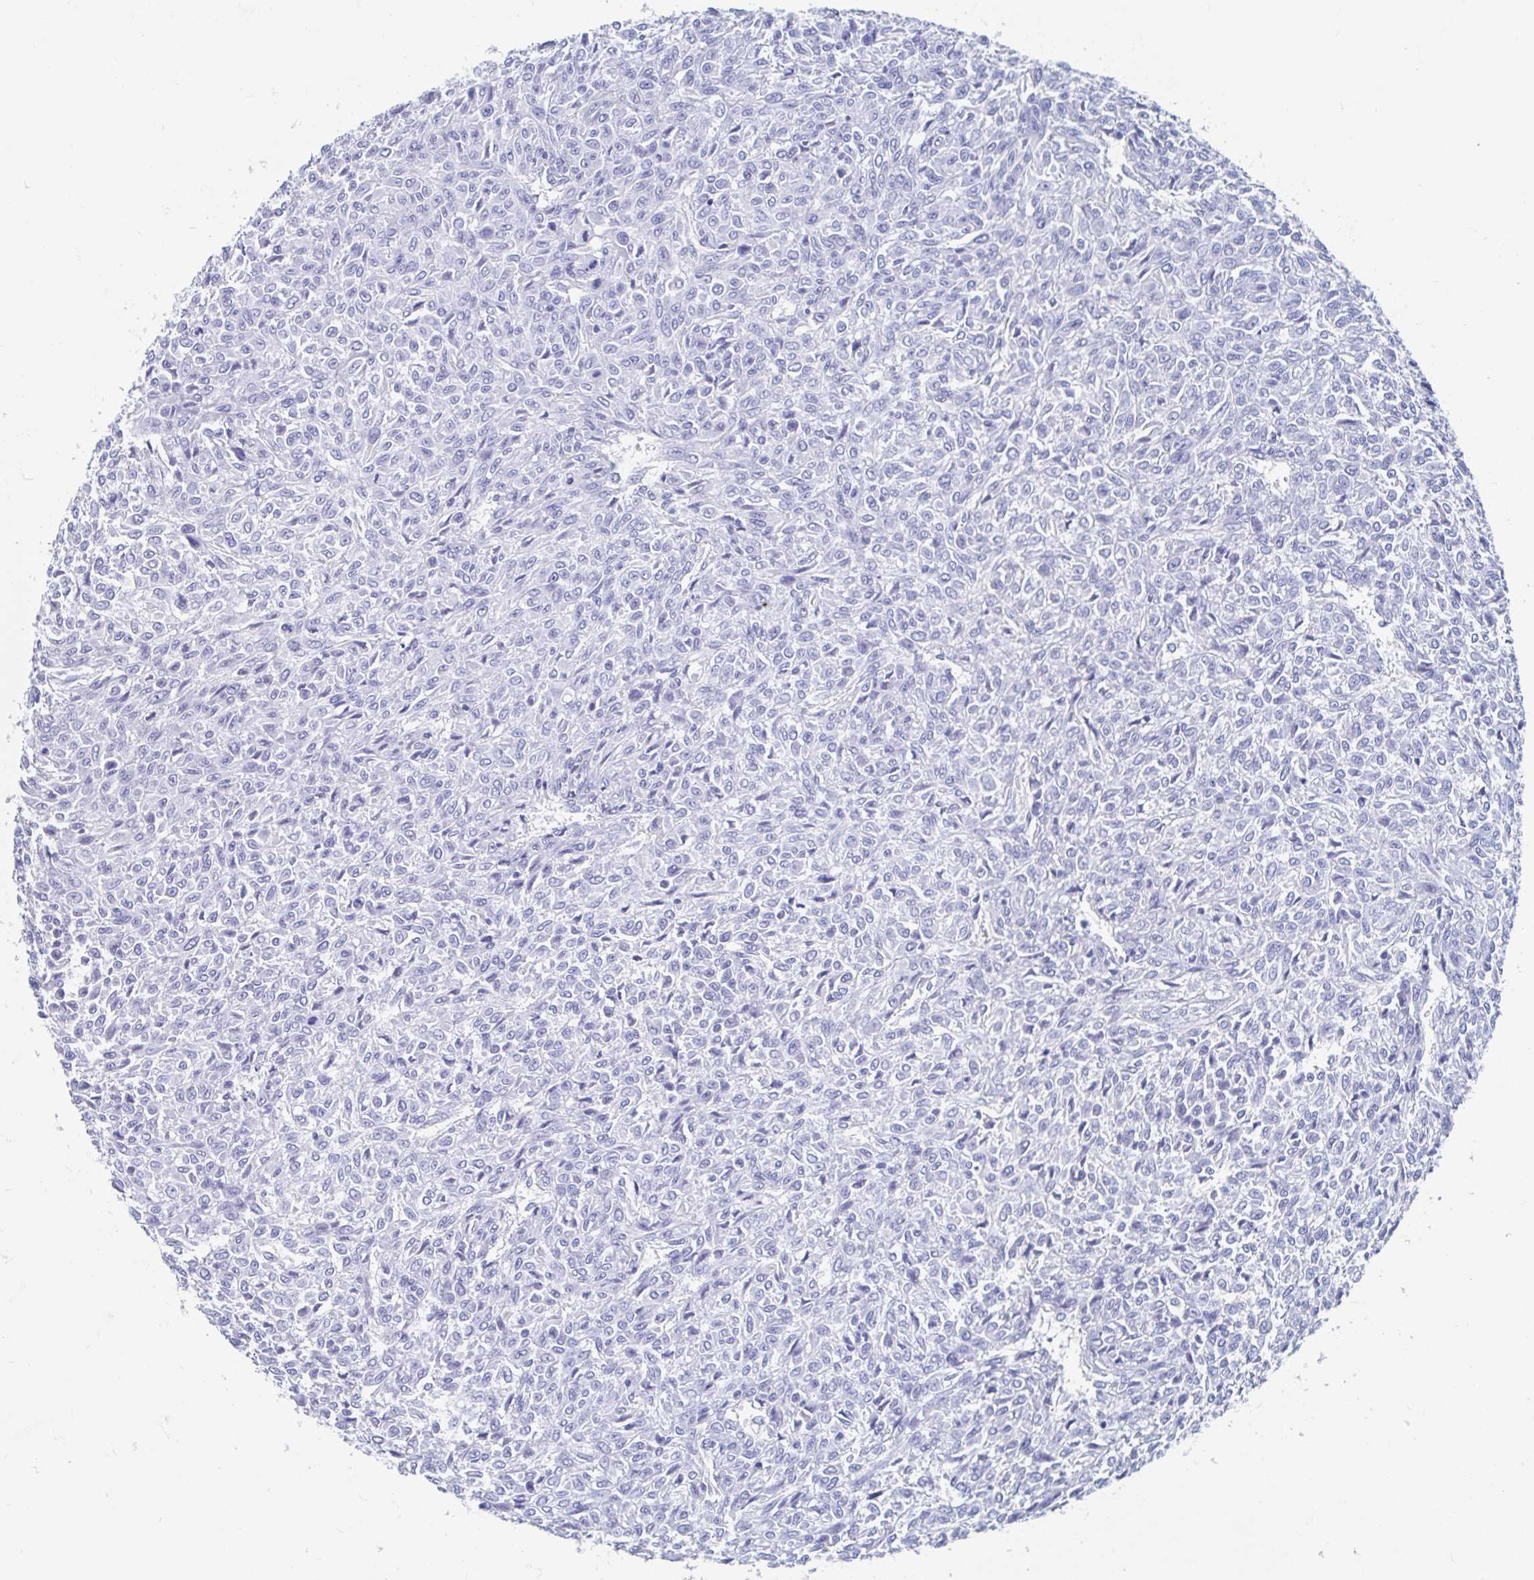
{"staining": {"intensity": "negative", "quantity": "none", "location": "none"}, "tissue": "renal cancer", "cell_type": "Tumor cells", "image_type": "cancer", "snomed": [{"axis": "morphology", "description": "Adenocarcinoma, NOS"}, {"axis": "topography", "description": "Kidney"}], "caption": "High magnification brightfield microscopy of adenocarcinoma (renal) stained with DAB (3,3'-diaminobenzidine) (brown) and counterstained with hematoxylin (blue): tumor cells show no significant expression.", "gene": "HDGFL1", "patient": {"sex": "male", "age": 58}}